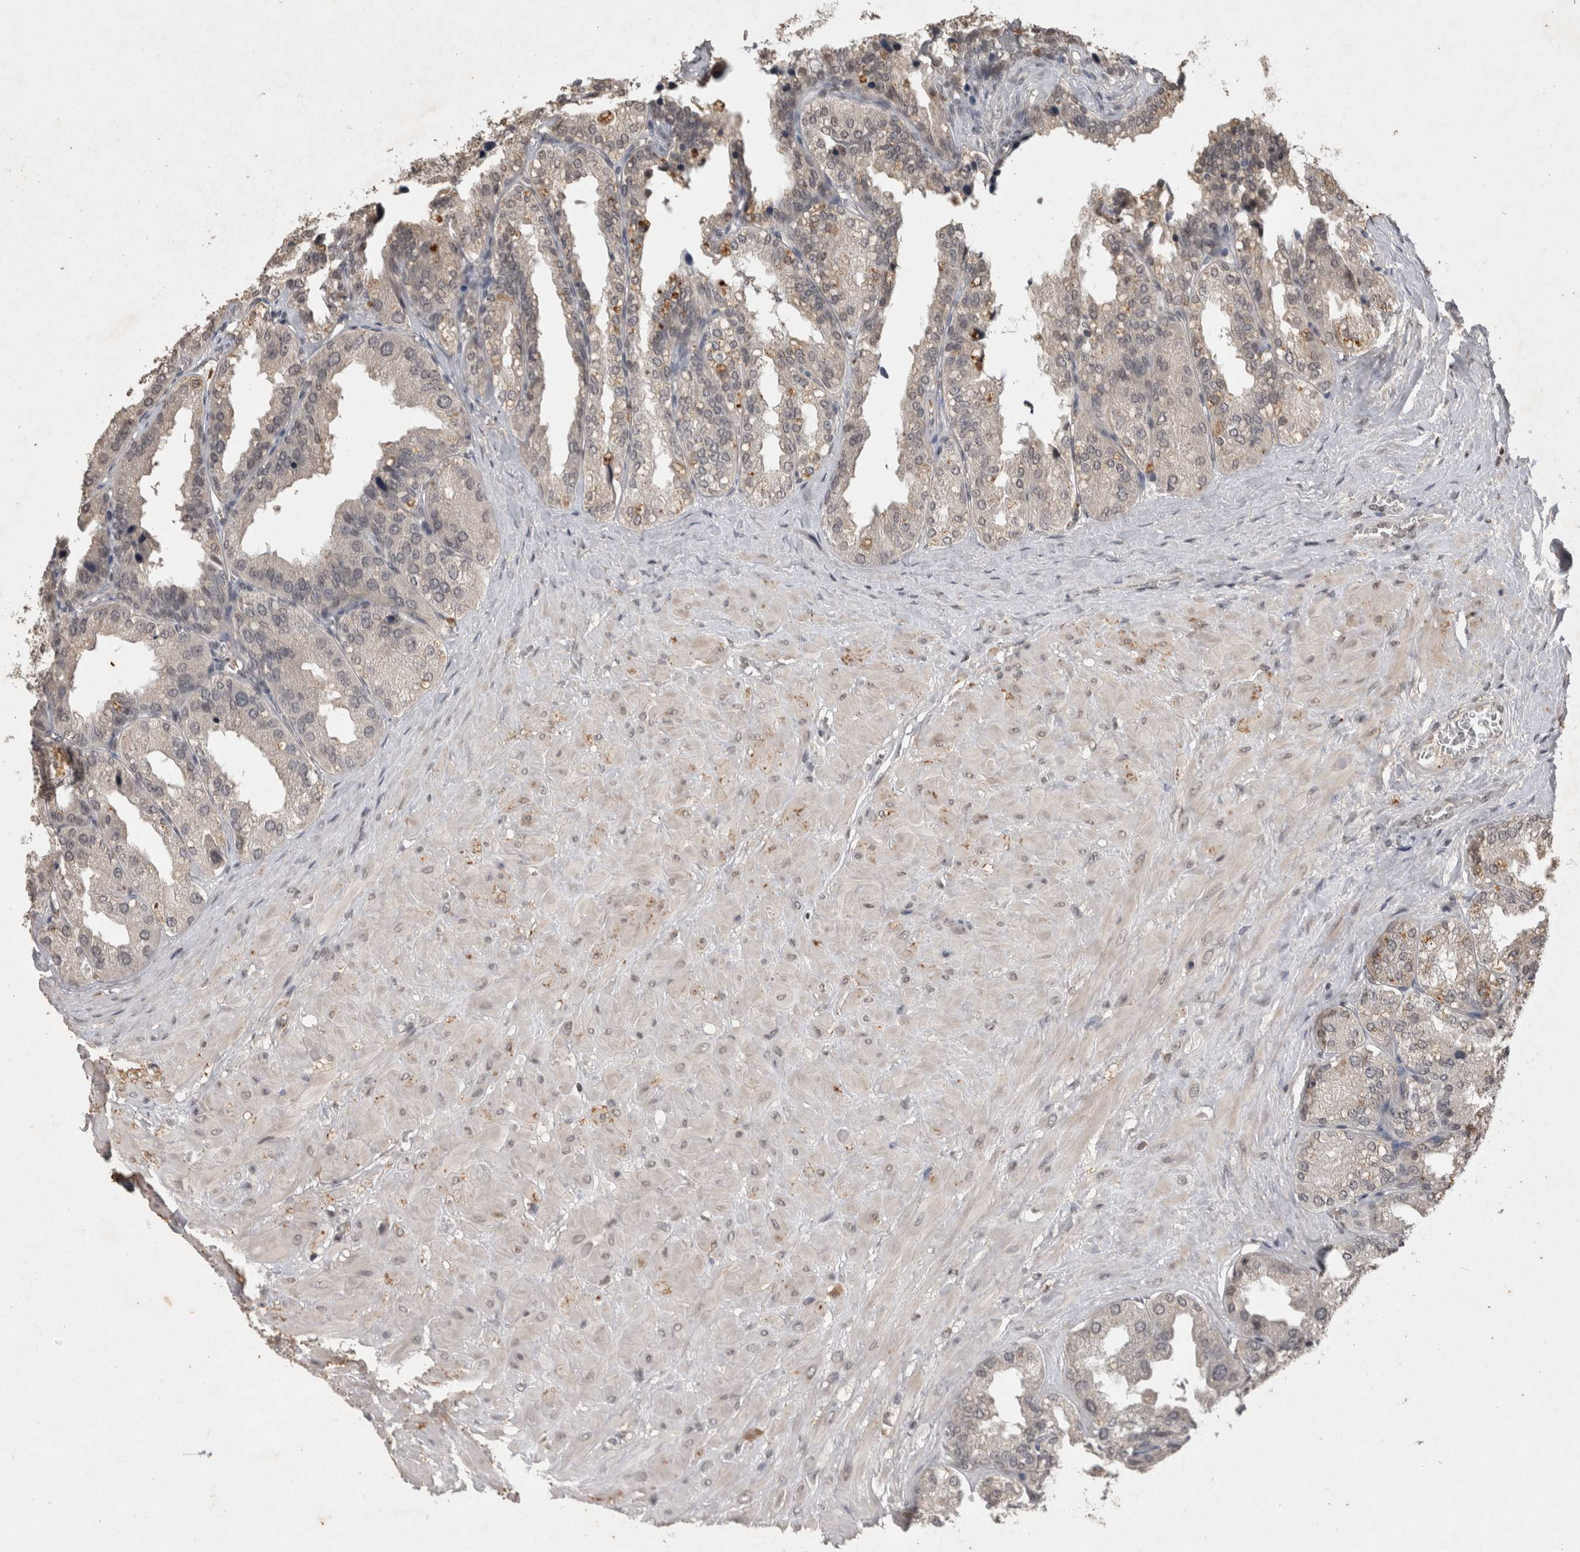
{"staining": {"intensity": "negative", "quantity": "none", "location": "none"}, "tissue": "seminal vesicle", "cell_type": "Glandular cells", "image_type": "normal", "snomed": [{"axis": "morphology", "description": "Normal tissue, NOS"}, {"axis": "topography", "description": "Prostate"}, {"axis": "topography", "description": "Seminal veicle"}], "caption": "An IHC image of unremarkable seminal vesicle is shown. There is no staining in glandular cells of seminal vesicle. Brightfield microscopy of IHC stained with DAB (brown) and hematoxylin (blue), captured at high magnification.", "gene": "HRK", "patient": {"sex": "male", "age": 51}}